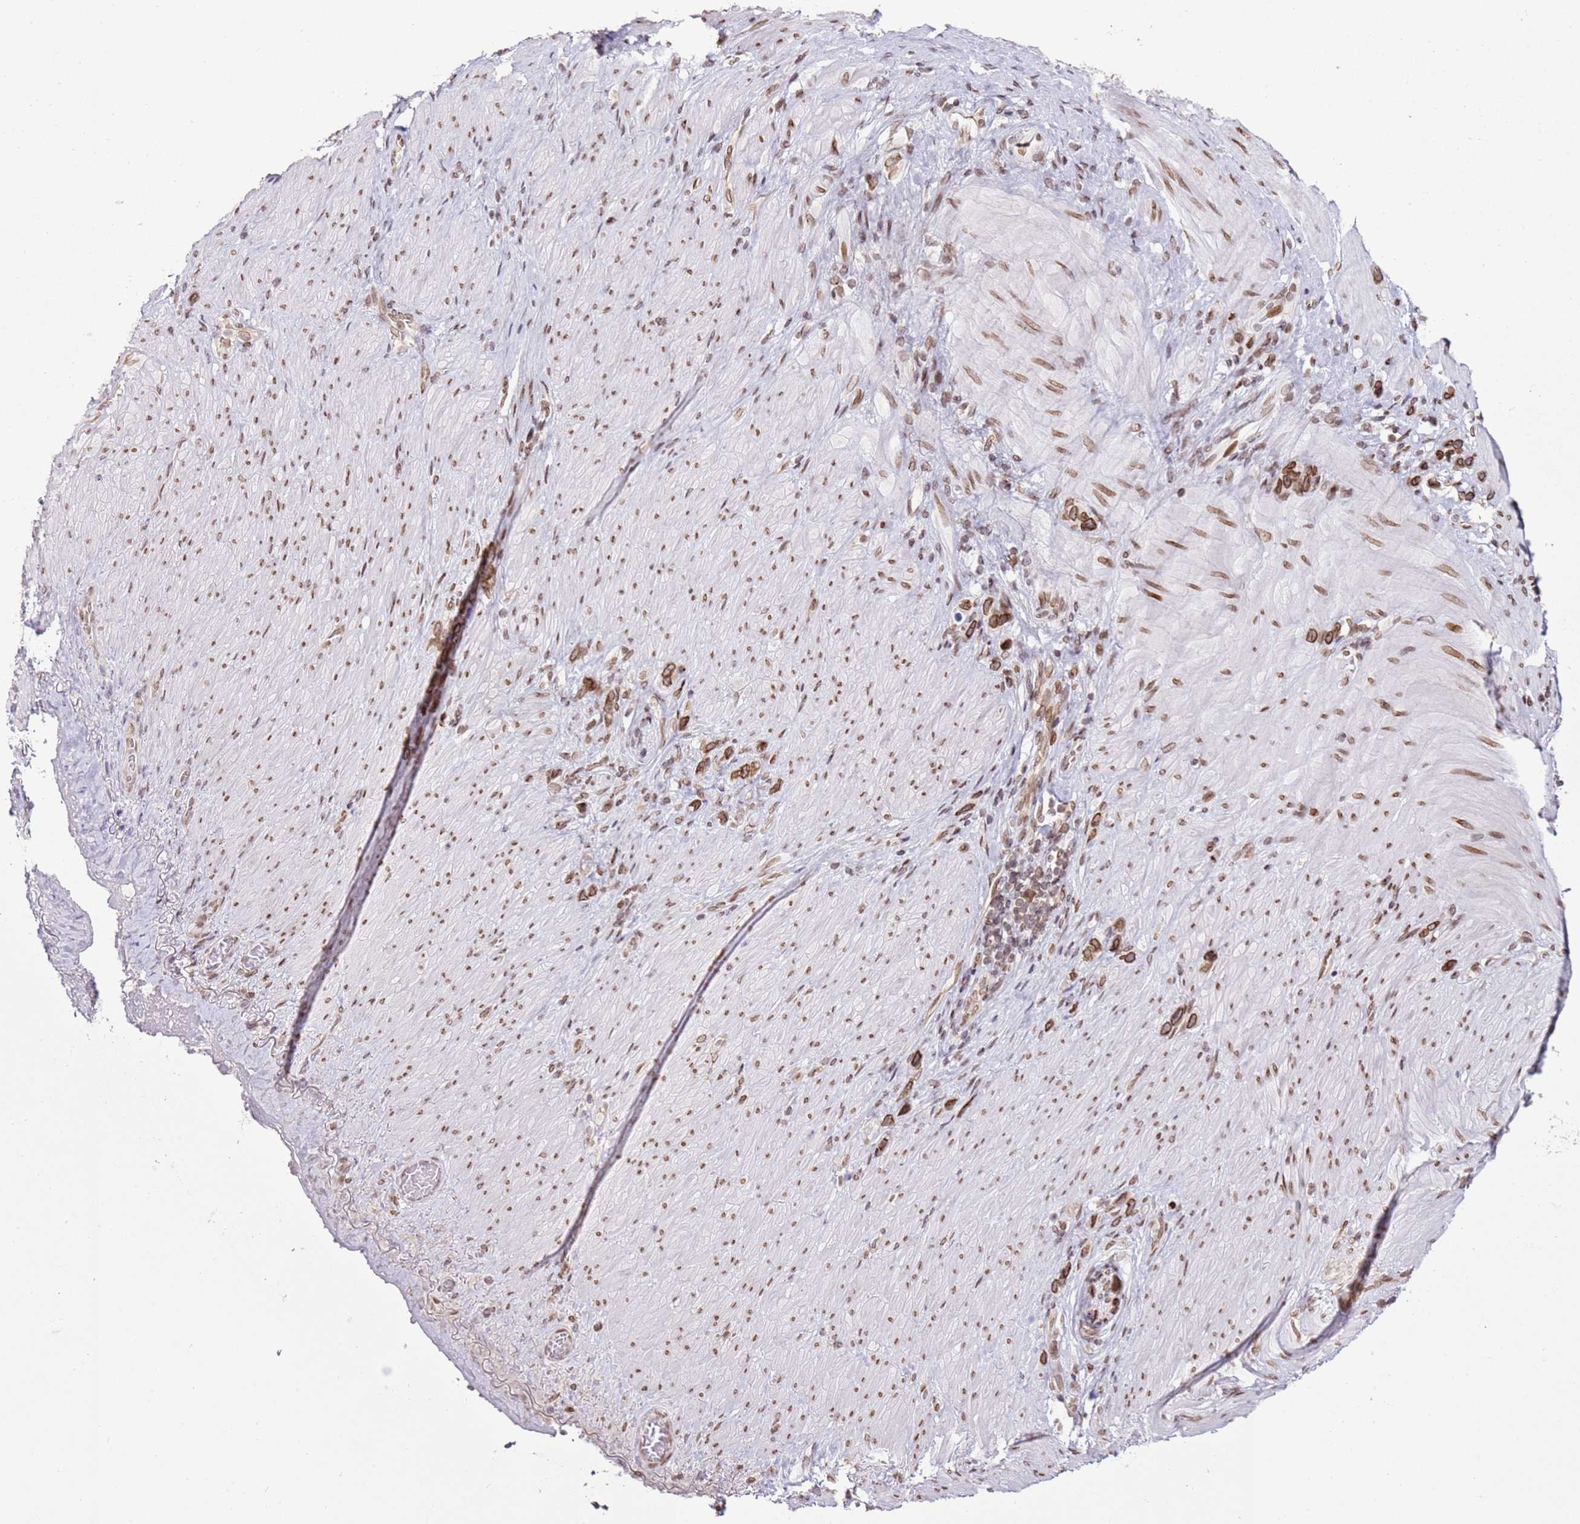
{"staining": {"intensity": "moderate", "quantity": ">75%", "location": "cytoplasmic/membranous,nuclear"}, "tissue": "stomach cancer", "cell_type": "Tumor cells", "image_type": "cancer", "snomed": [{"axis": "morphology", "description": "Adenocarcinoma, NOS"}, {"axis": "topography", "description": "Stomach"}], "caption": "Adenocarcinoma (stomach) stained for a protein (brown) demonstrates moderate cytoplasmic/membranous and nuclear positive expression in about >75% of tumor cells.", "gene": "POU6F1", "patient": {"sex": "female", "age": 65}}